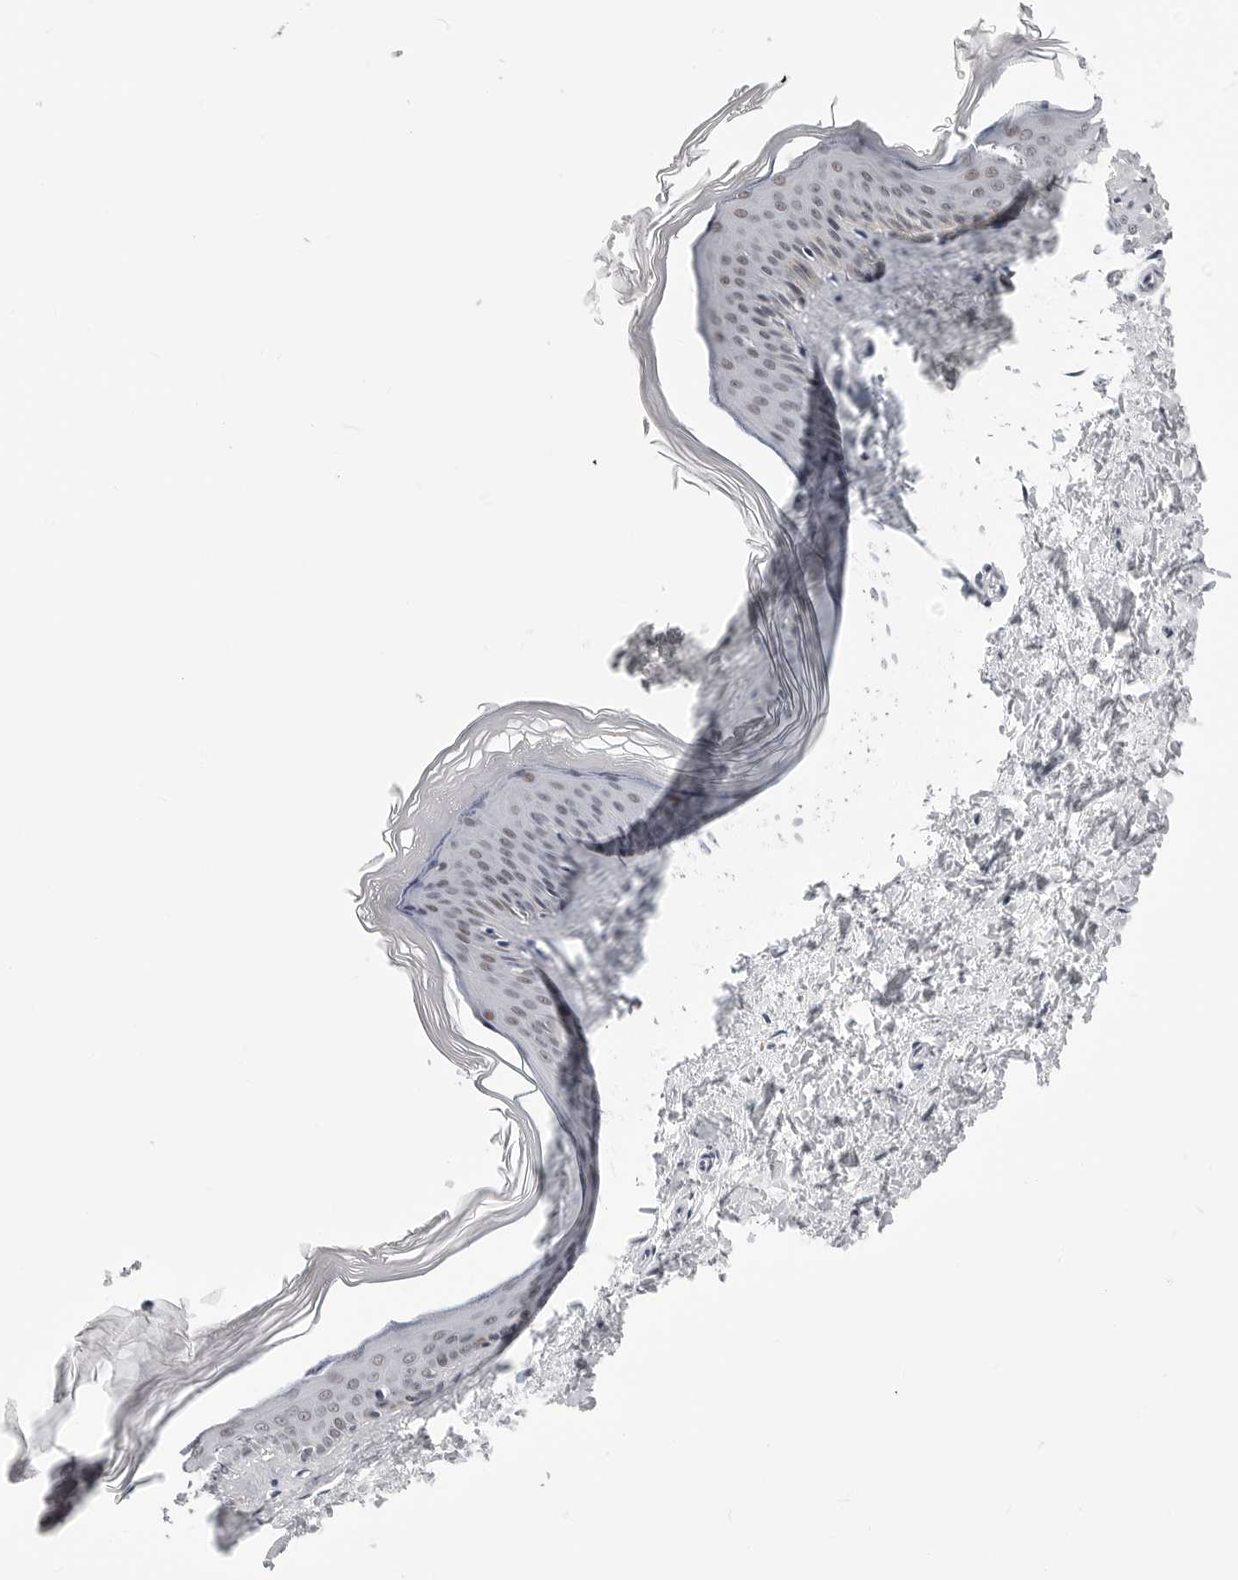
{"staining": {"intensity": "negative", "quantity": "none", "location": "none"}, "tissue": "skin", "cell_type": "Fibroblasts", "image_type": "normal", "snomed": [{"axis": "morphology", "description": "Normal tissue, NOS"}, {"axis": "topography", "description": "Skin"}], "caption": "Skin was stained to show a protein in brown. There is no significant staining in fibroblasts. Brightfield microscopy of IHC stained with DAB (3,3'-diaminobenzidine) (brown) and hematoxylin (blue), captured at high magnification.", "gene": "SF3B4", "patient": {"sex": "female", "age": 27}}